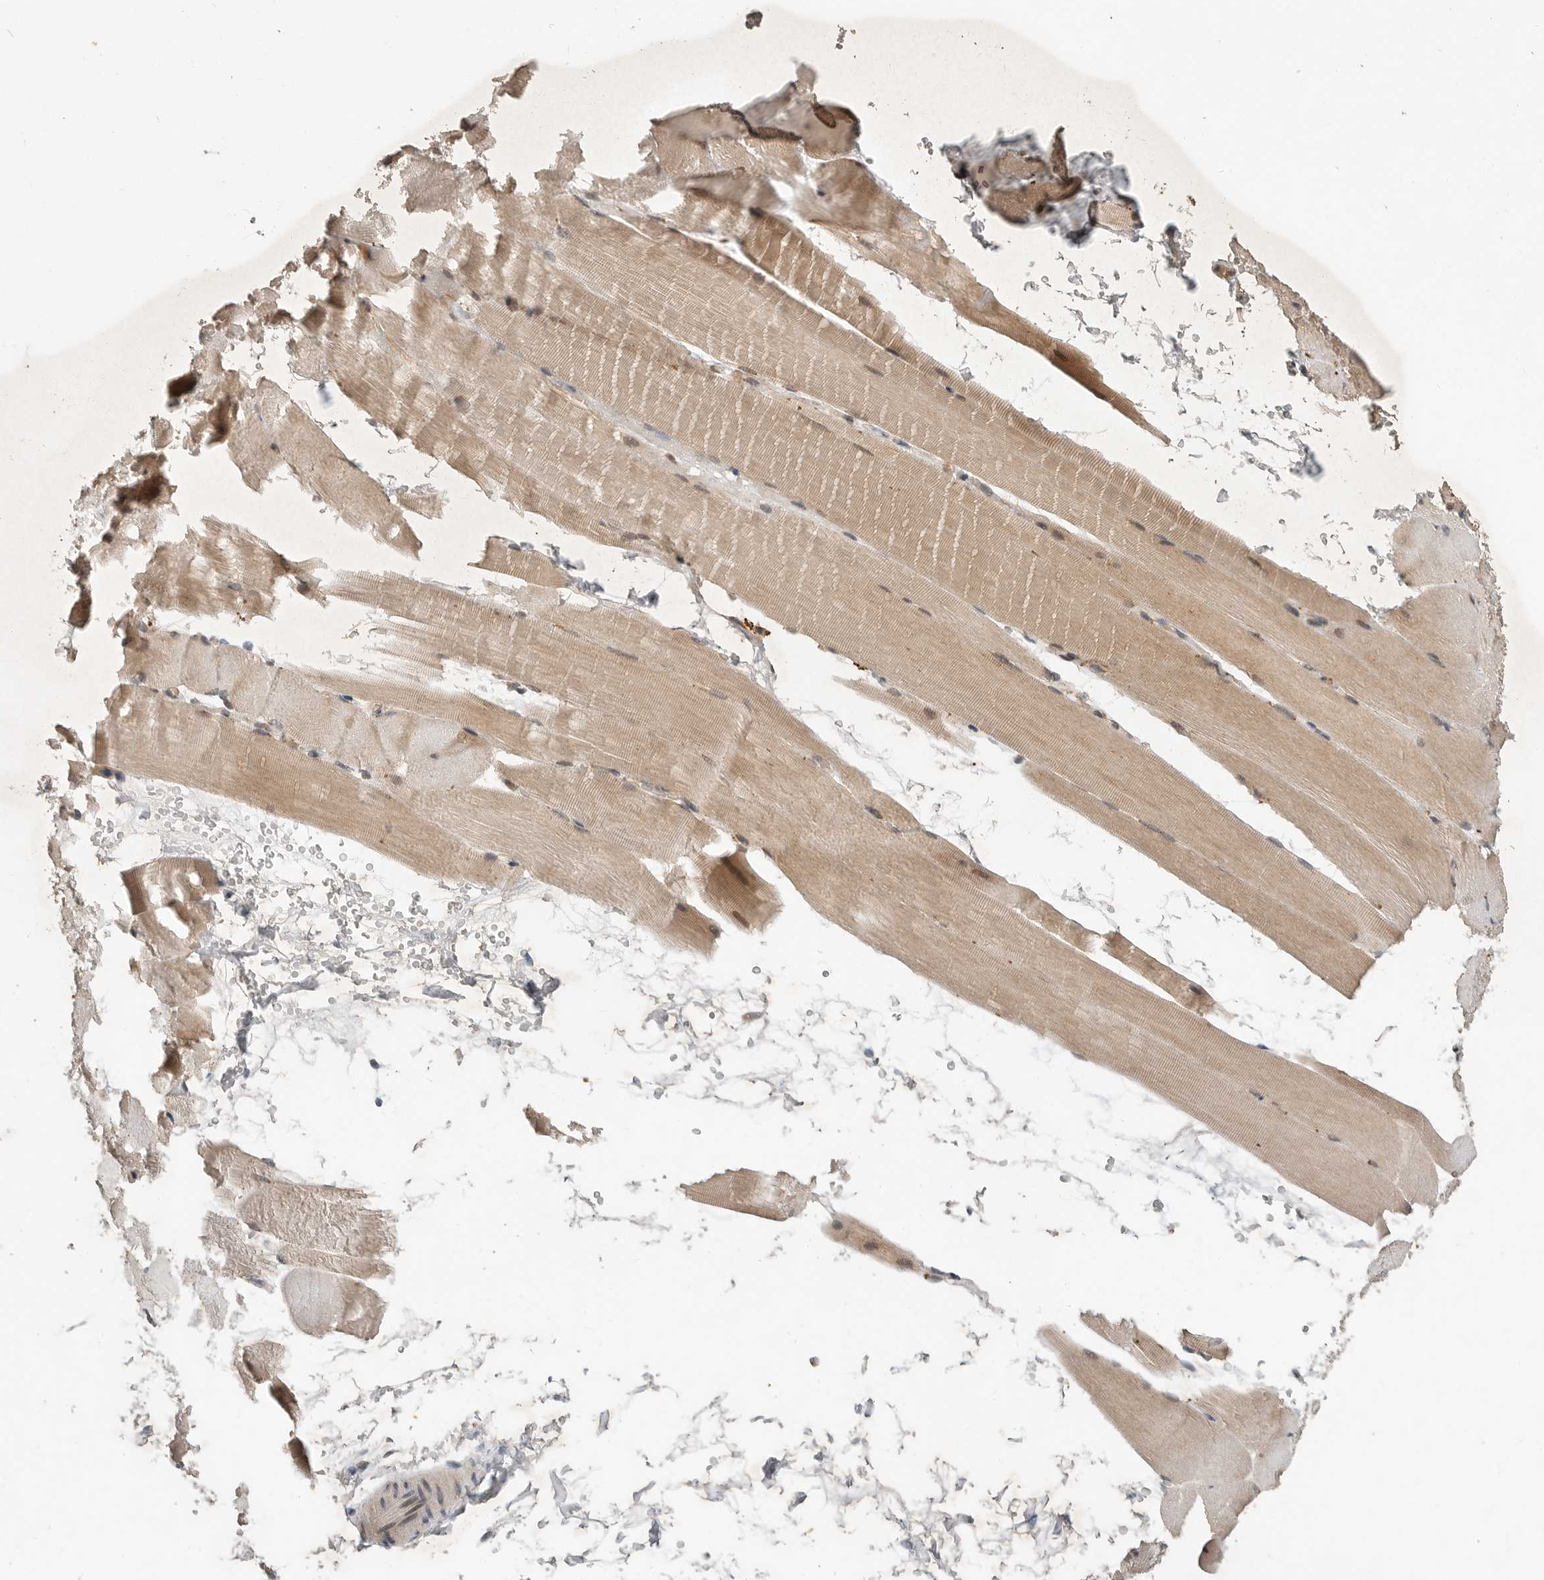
{"staining": {"intensity": "moderate", "quantity": "25%-75%", "location": "cytoplasmic/membranous,nuclear"}, "tissue": "skeletal muscle", "cell_type": "Myocytes", "image_type": "normal", "snomed": [{"axis": "morphology", "description": "Normal tissue, NOS"}, {"axis": "topography", "description": "Skeletal muscle"}, {"axis": "topography", "description": "Parathyroid gland"}], "caption": "Immunohistochemical staining of benign human skeletal muscle shows moderate cytoplasmic/membranous,nuclear protein staining in approximately 25%-75% of myocytes. The staining is performed using DAB (3,3'-diaminobenzidine) brown chromogen to label protein expression. The nuclei are counter-stained blue using hematoxylin.", "gene": "OSBPL9", "patient": {"sex": "female", "age": 37}}